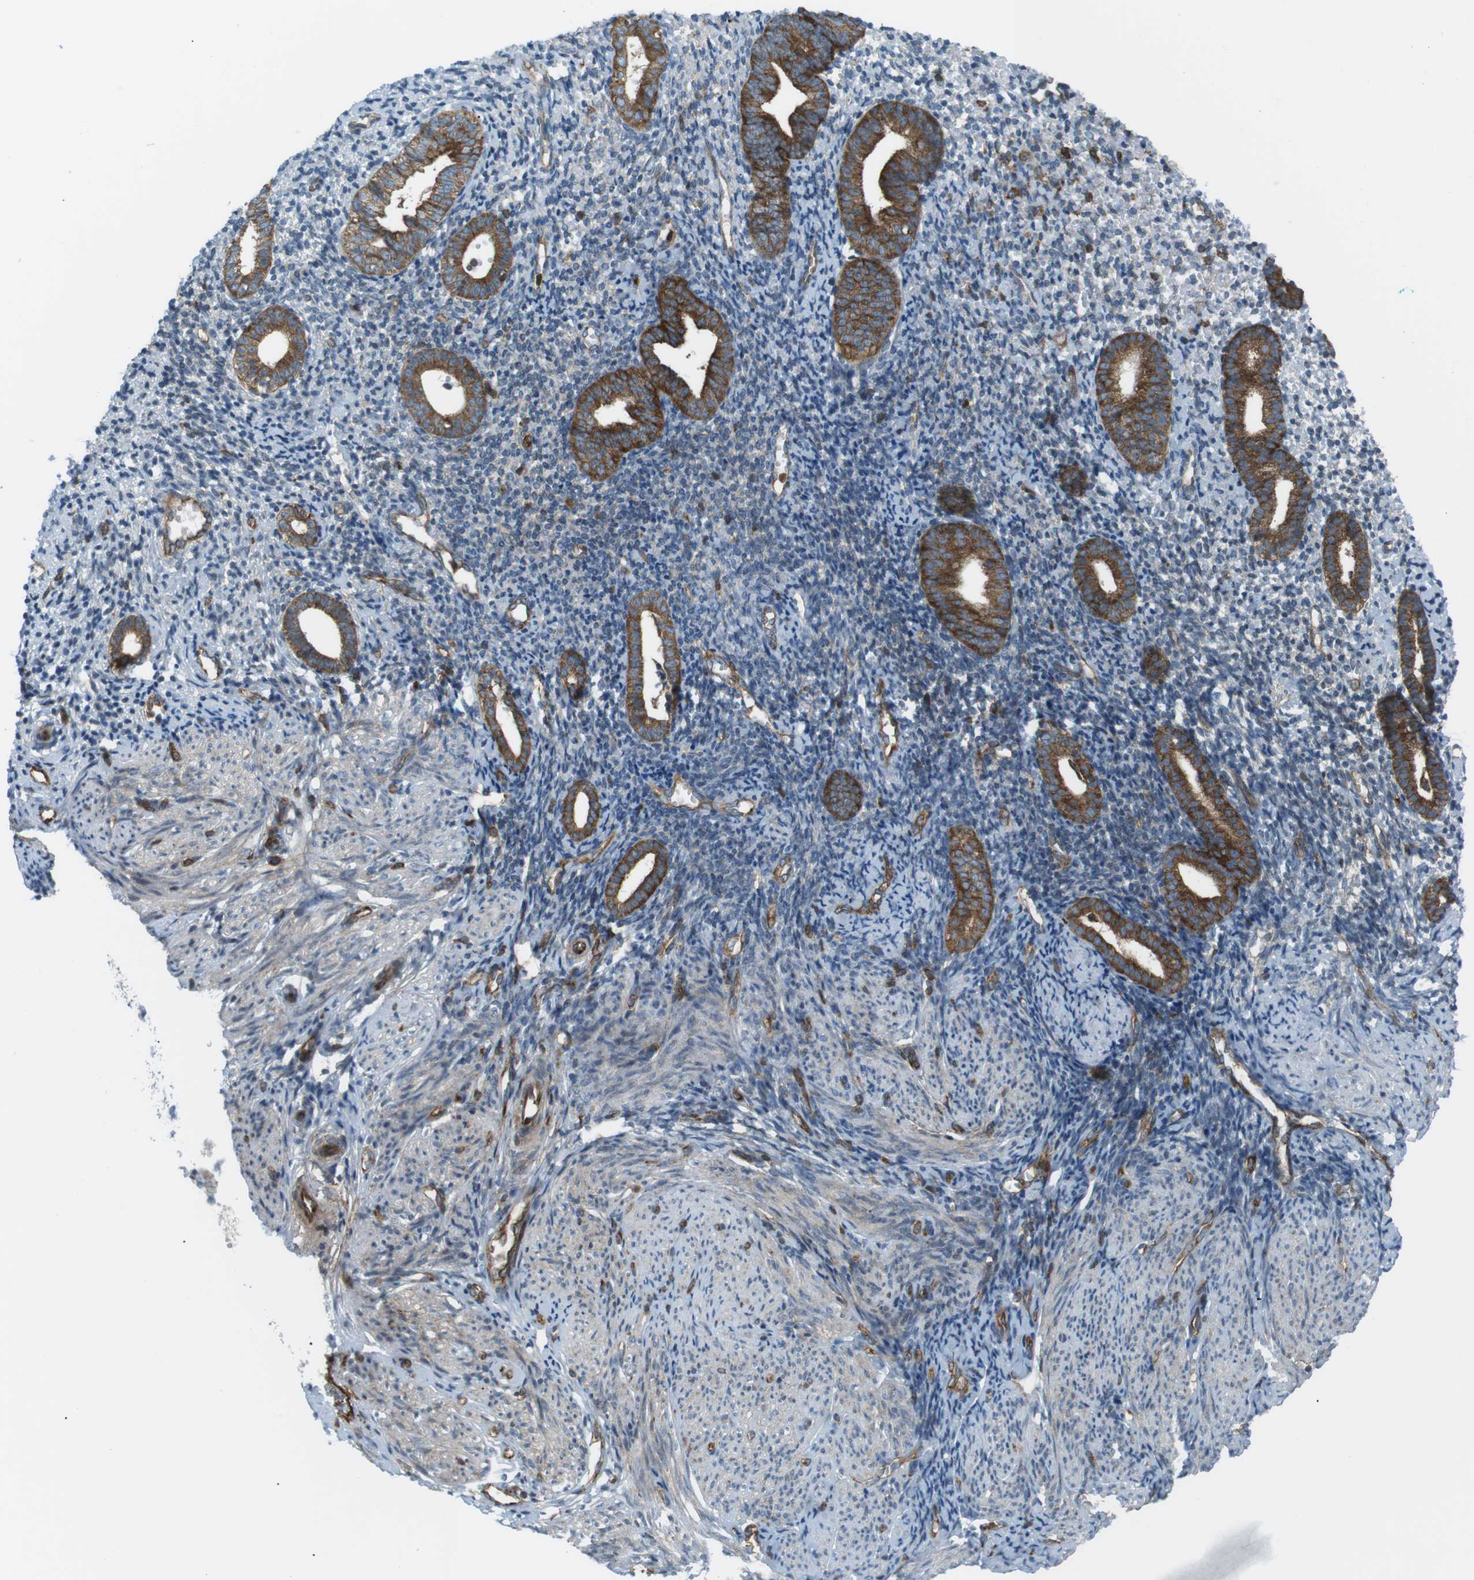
{"staining": {"intensity": "negative", "quantity": "none", "location": "none"}, "tissue": "endometrium", "cell_type": "Cells in endometrial stroma", "image_type": "normal", "snomed": [{"axis": "morphology", "description": "Normal tissue, NOS"}, {"axis": "topography", "description": "Endometrium"}], "caption": "This is a photomicrograph of immunohistochemistry (IHC) staining of benign endometrium, which shows no positivity in cells in endometrial stroma.", "gene": "FLII", "patient": {"sex": "female", "age": 50}}